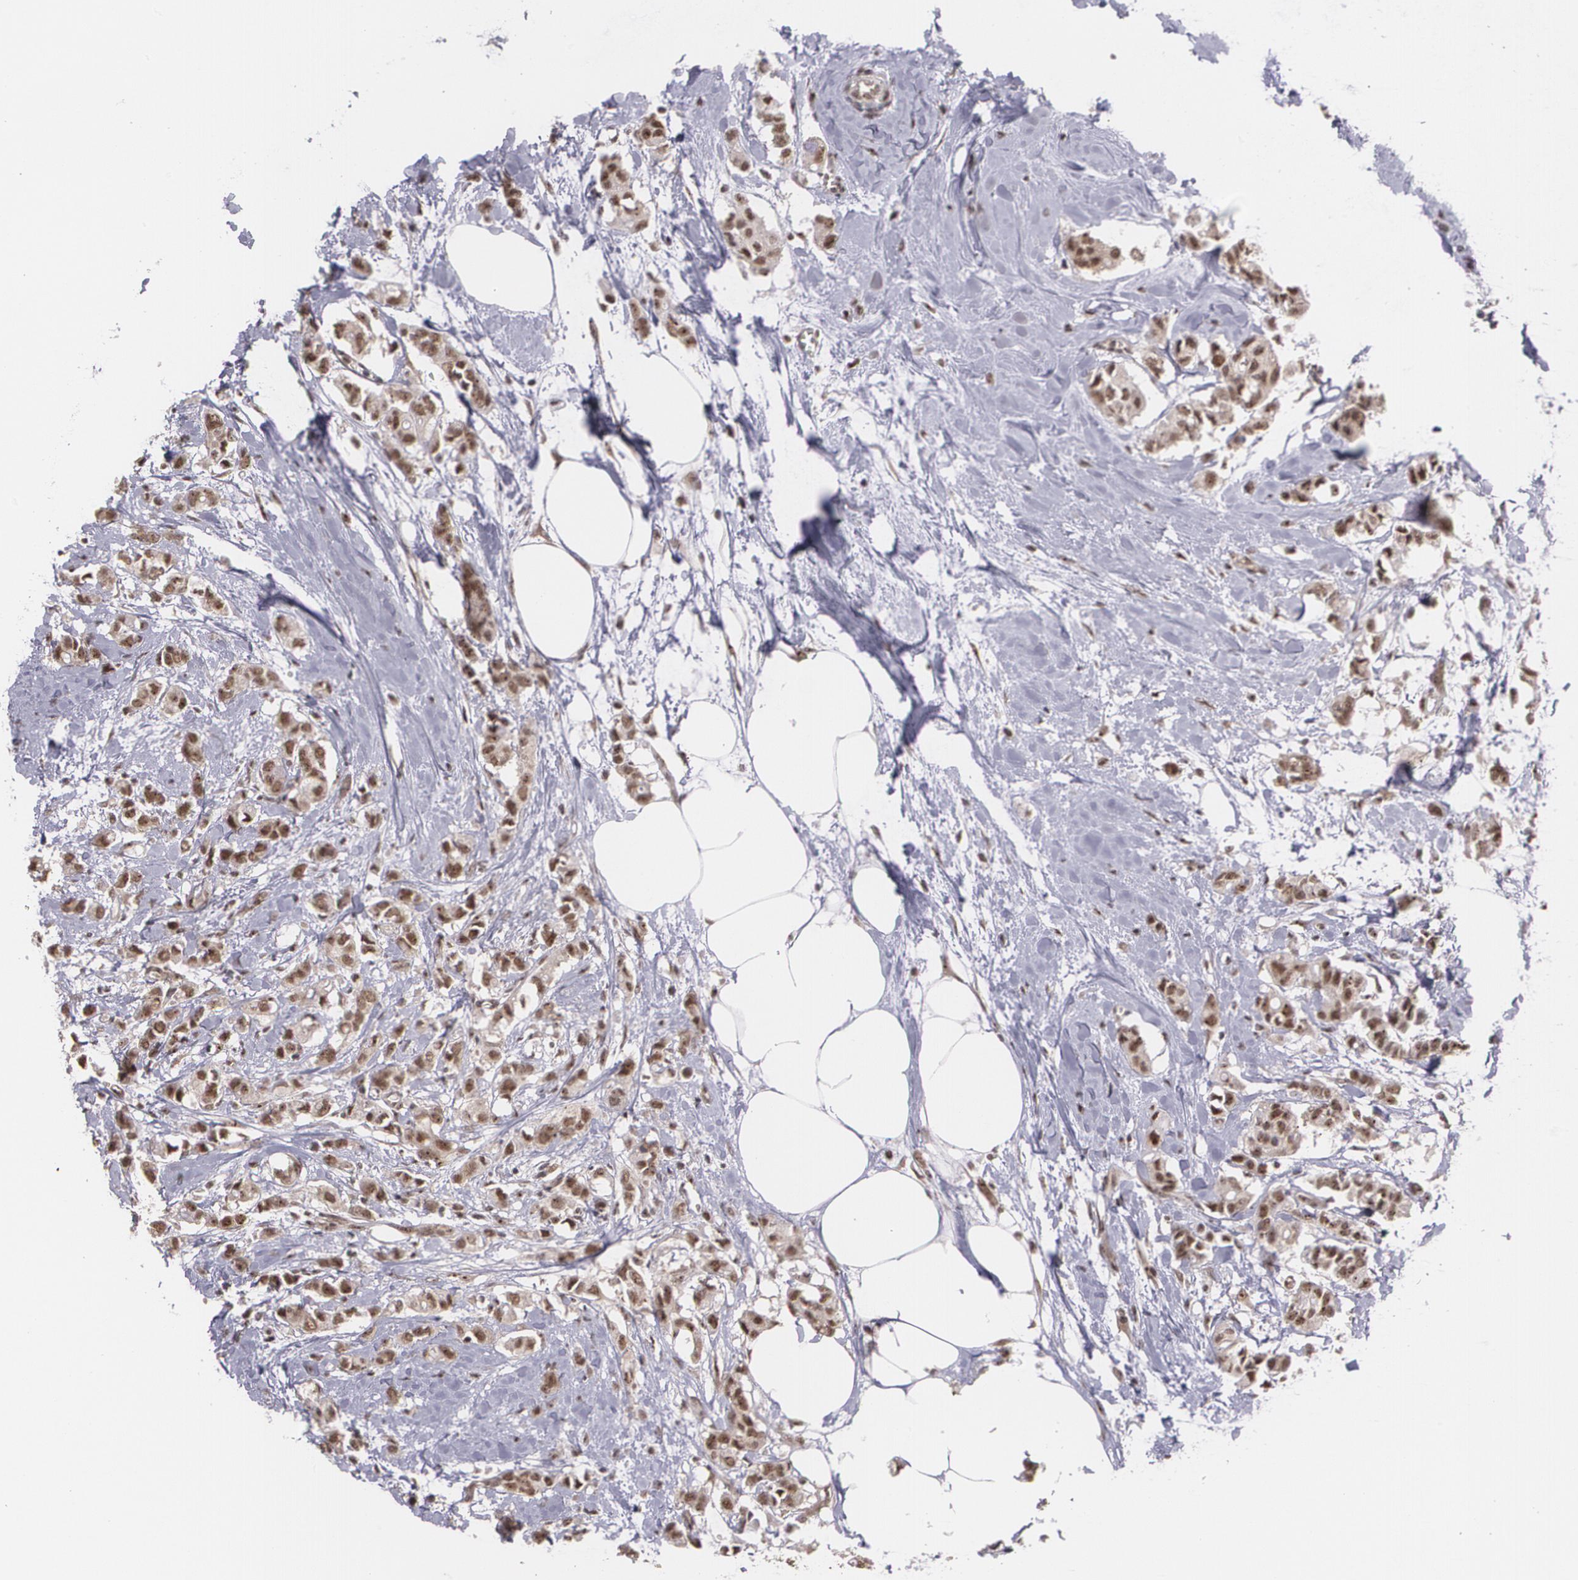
{"staining": {"intensity": "strong", "quantity": ">75%", "location": "cytoplasmic/membranous,nuclear"}, "tissue": "breast cancer", "cell_type": "Tumor cells", "image_type": "cancer", "snomed": [{"axis": "morphology", "description": "Duct carcinoma"}, {"axis": "topography", "description": "Breast"}], "caption": "Breast cancer was stained to show a protein in brown. There is high levels of strong cytoplasmic/membranous and nuclear expression in about >75% of tumor cells. (DAB = brown stain, brightfield microscopy at high magnification).", "gene": "C6orf15", "patient": {"sex": "female", "age": 84}}